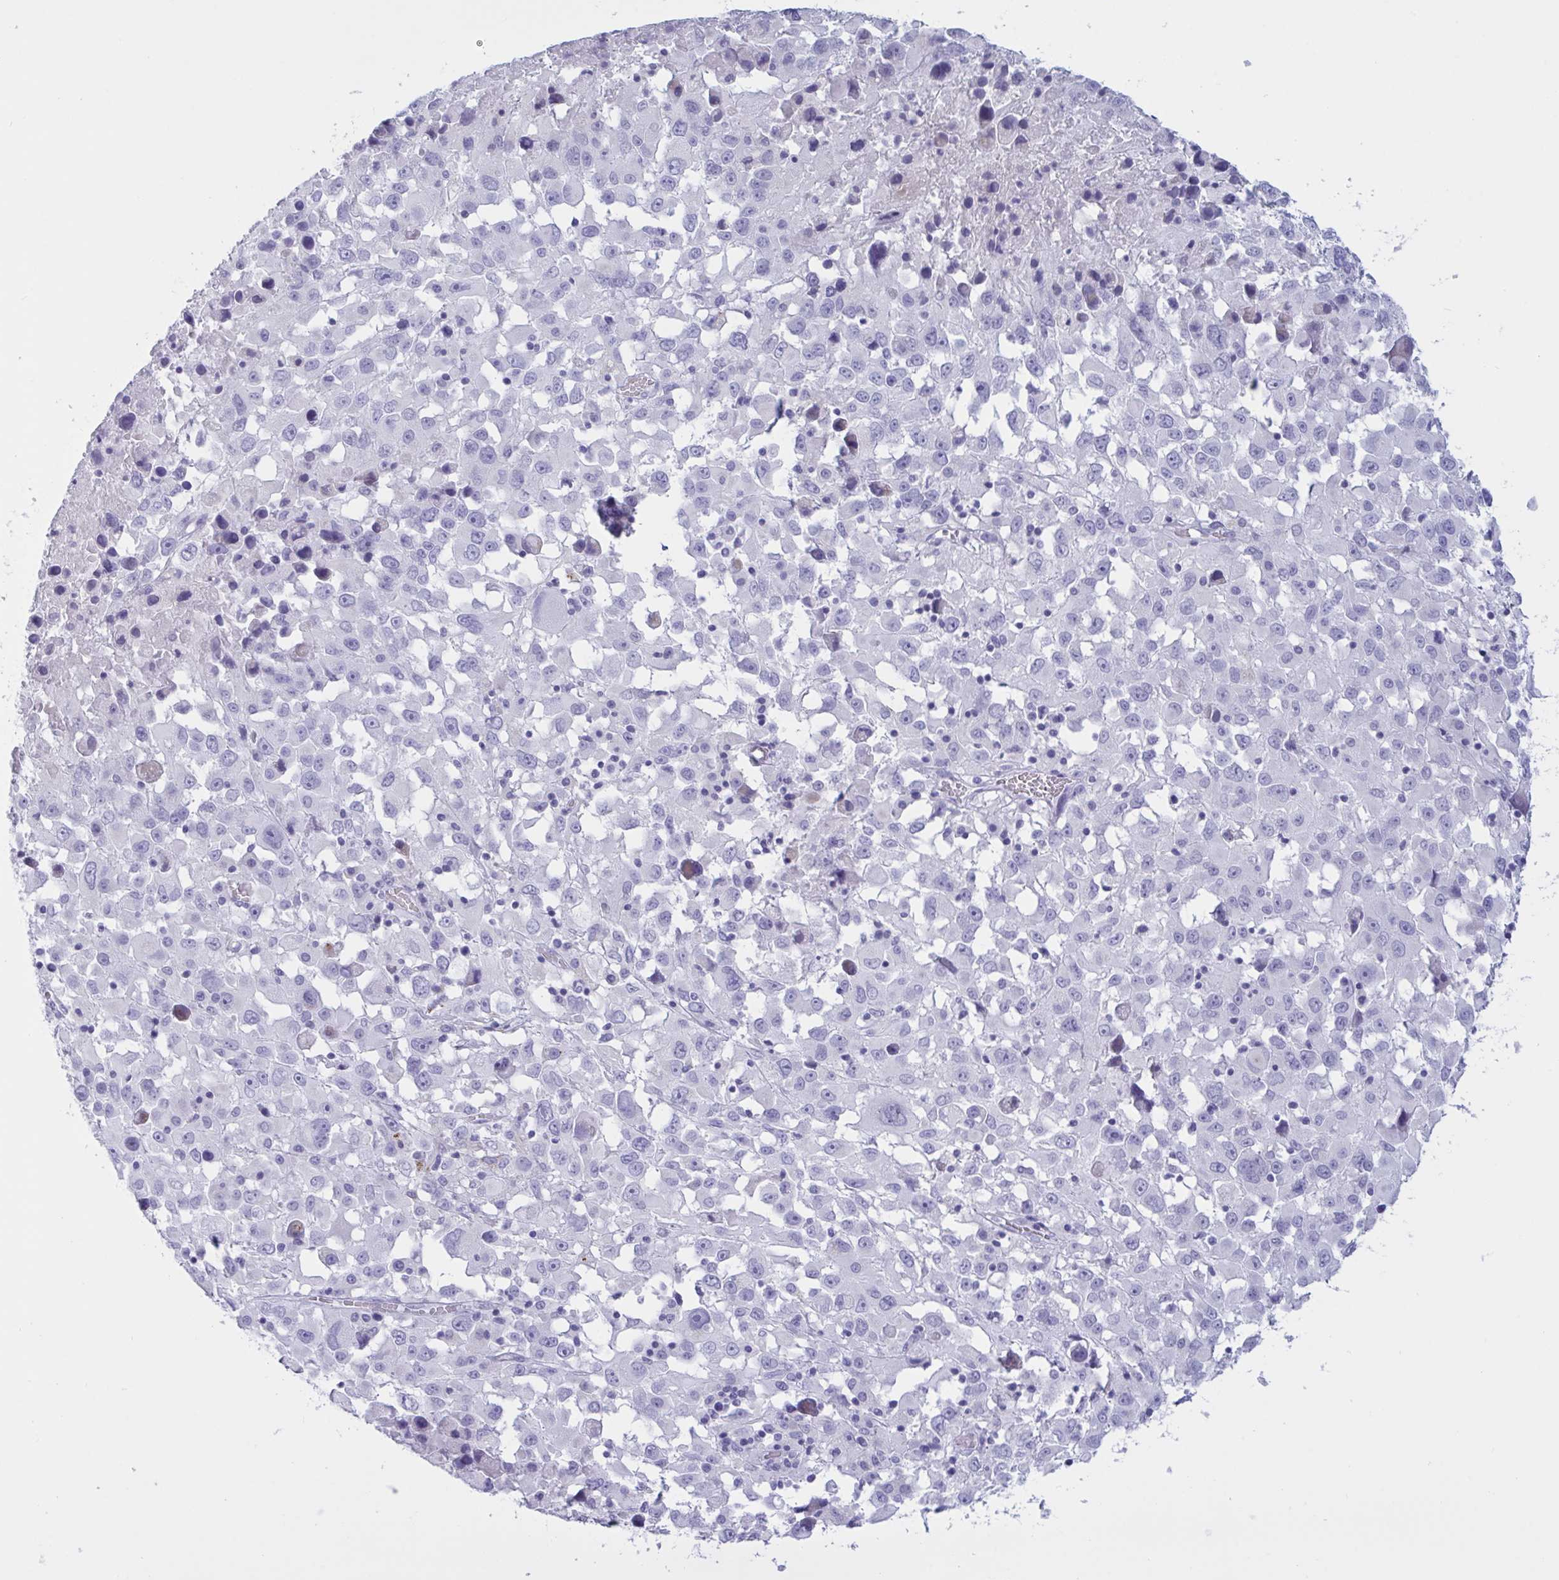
{"staining": {"intensity": "negative", "quantity": "none", "location": "none"}, "tissue": "melanoma", "cell_type": "Tumor cells", "image_type": "cancer", "snomed": [{"axis": "morphology", "description": "Malignant melanoma, Metastatic site"}, {"axis": "topography", "description": "Soft tissue"}], "caption": "The immunohistochemistry photomicrograph has no significant positivity in tumor cells of malignant melanoma (metastatic site) tissue. (DAB (3,3'-diaminobenzidine) immunohistochemistry visualized using brightfield microscopy, high magnification).", "gene": "OXLD1", "patient": {"sex": "male", "age": 50}}